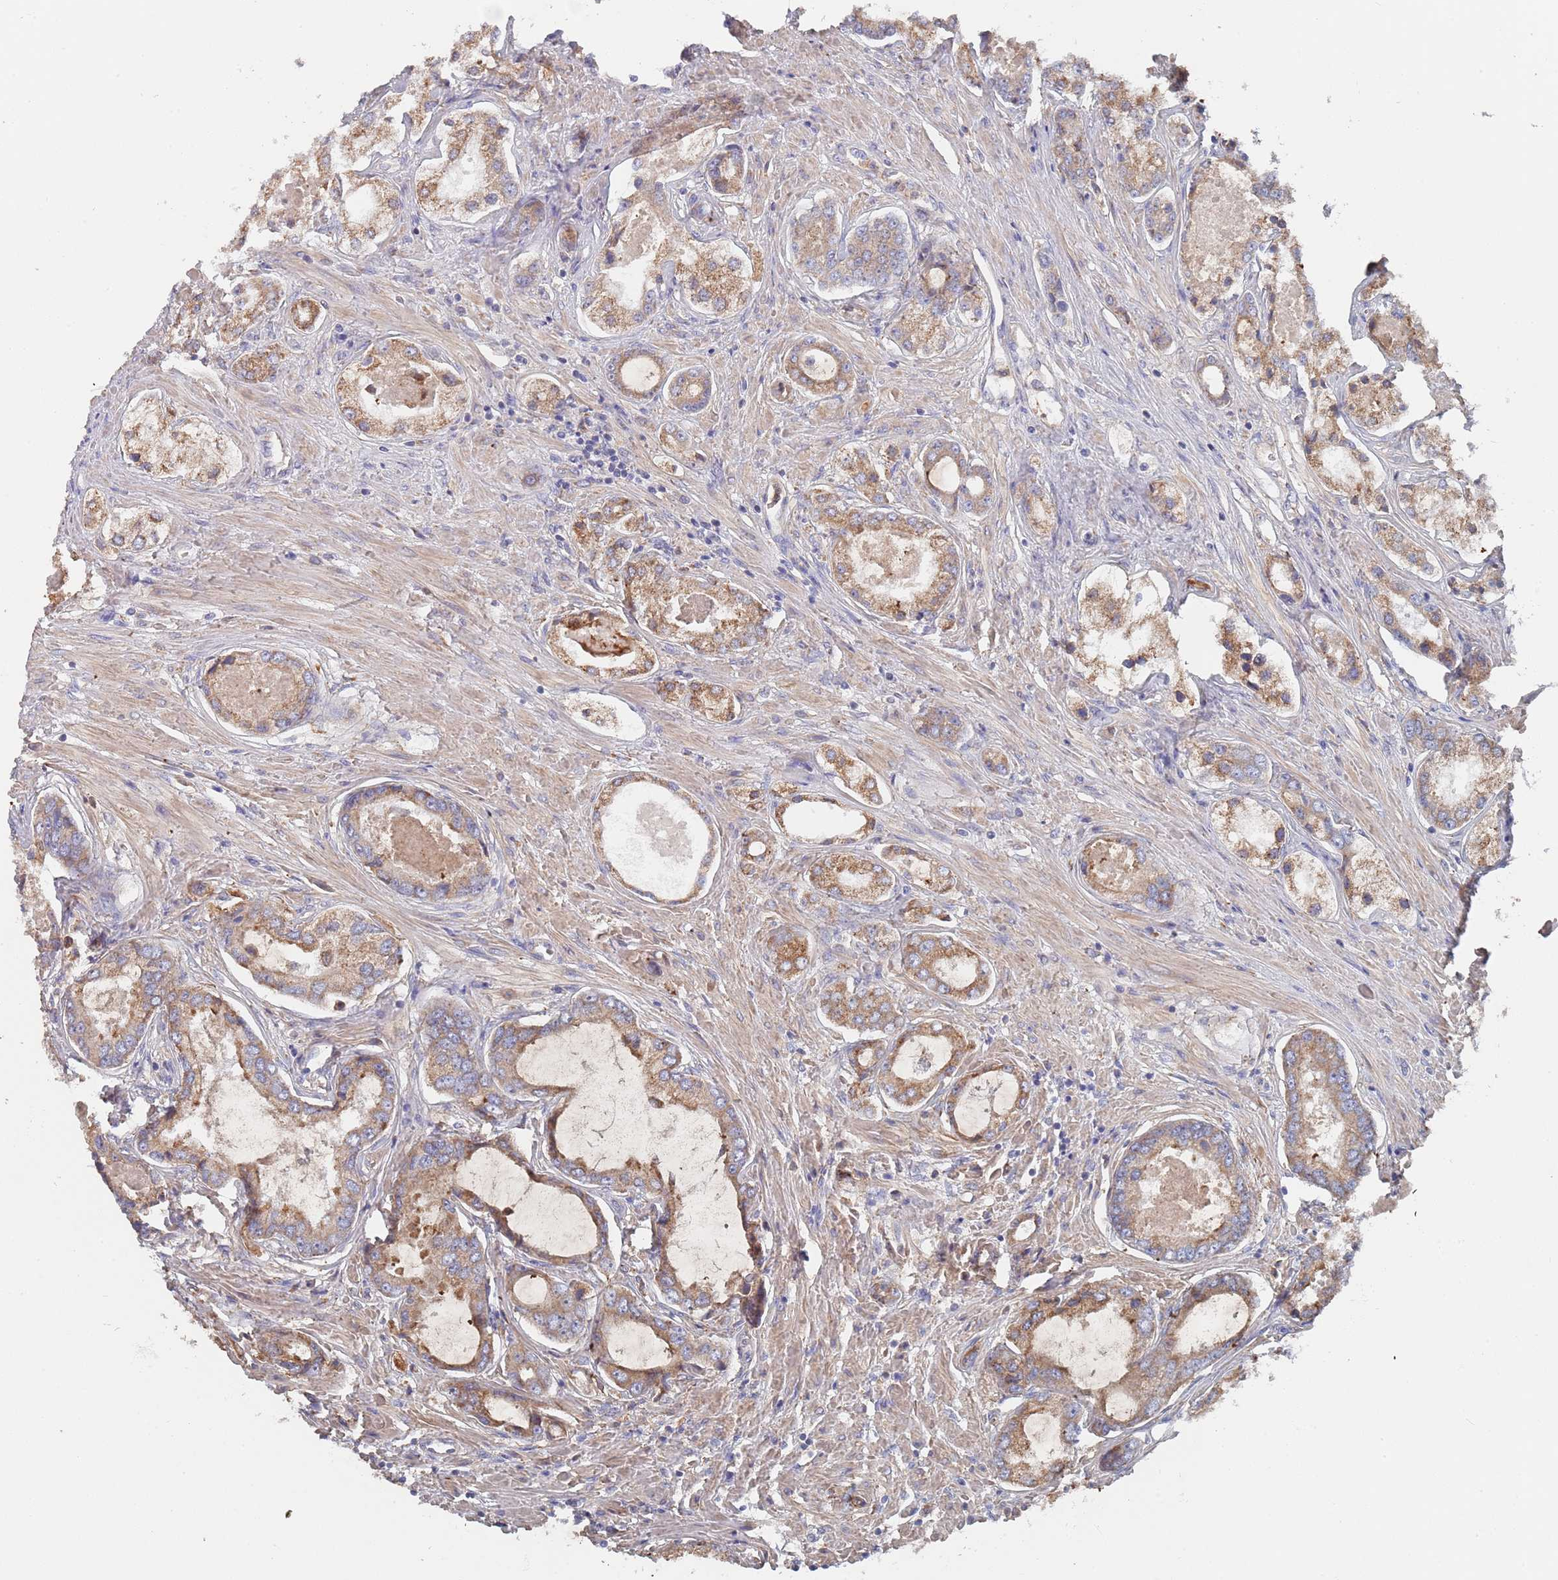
{"staining": {"intensity": "moderate", "quantity": ">75%", "location": "cytoplasmic/membranous"}, "tissue": "prostate cancer", "cell_type": "Tumor cells", "image_type": "cancer", "snomed": [{"axis": "morphology", "description": "Adenocarcinoma, Low grade"}, {"axis": "topography", "description": "Prostate"}], "caption": "Prostate low-grade adenocarcinoma stained with DAB immunohistochemistry demonstrates medium levels of moderate cytoplasmic/membranous staining in about >75% of tumor cells. The protein is stained brown, and the nuclei are stained in blue (DAB IHC with brightfield microscopy, high magnification).", "gene": "DCUN1D3", "patient": {"sex": "male", "age": 68}}